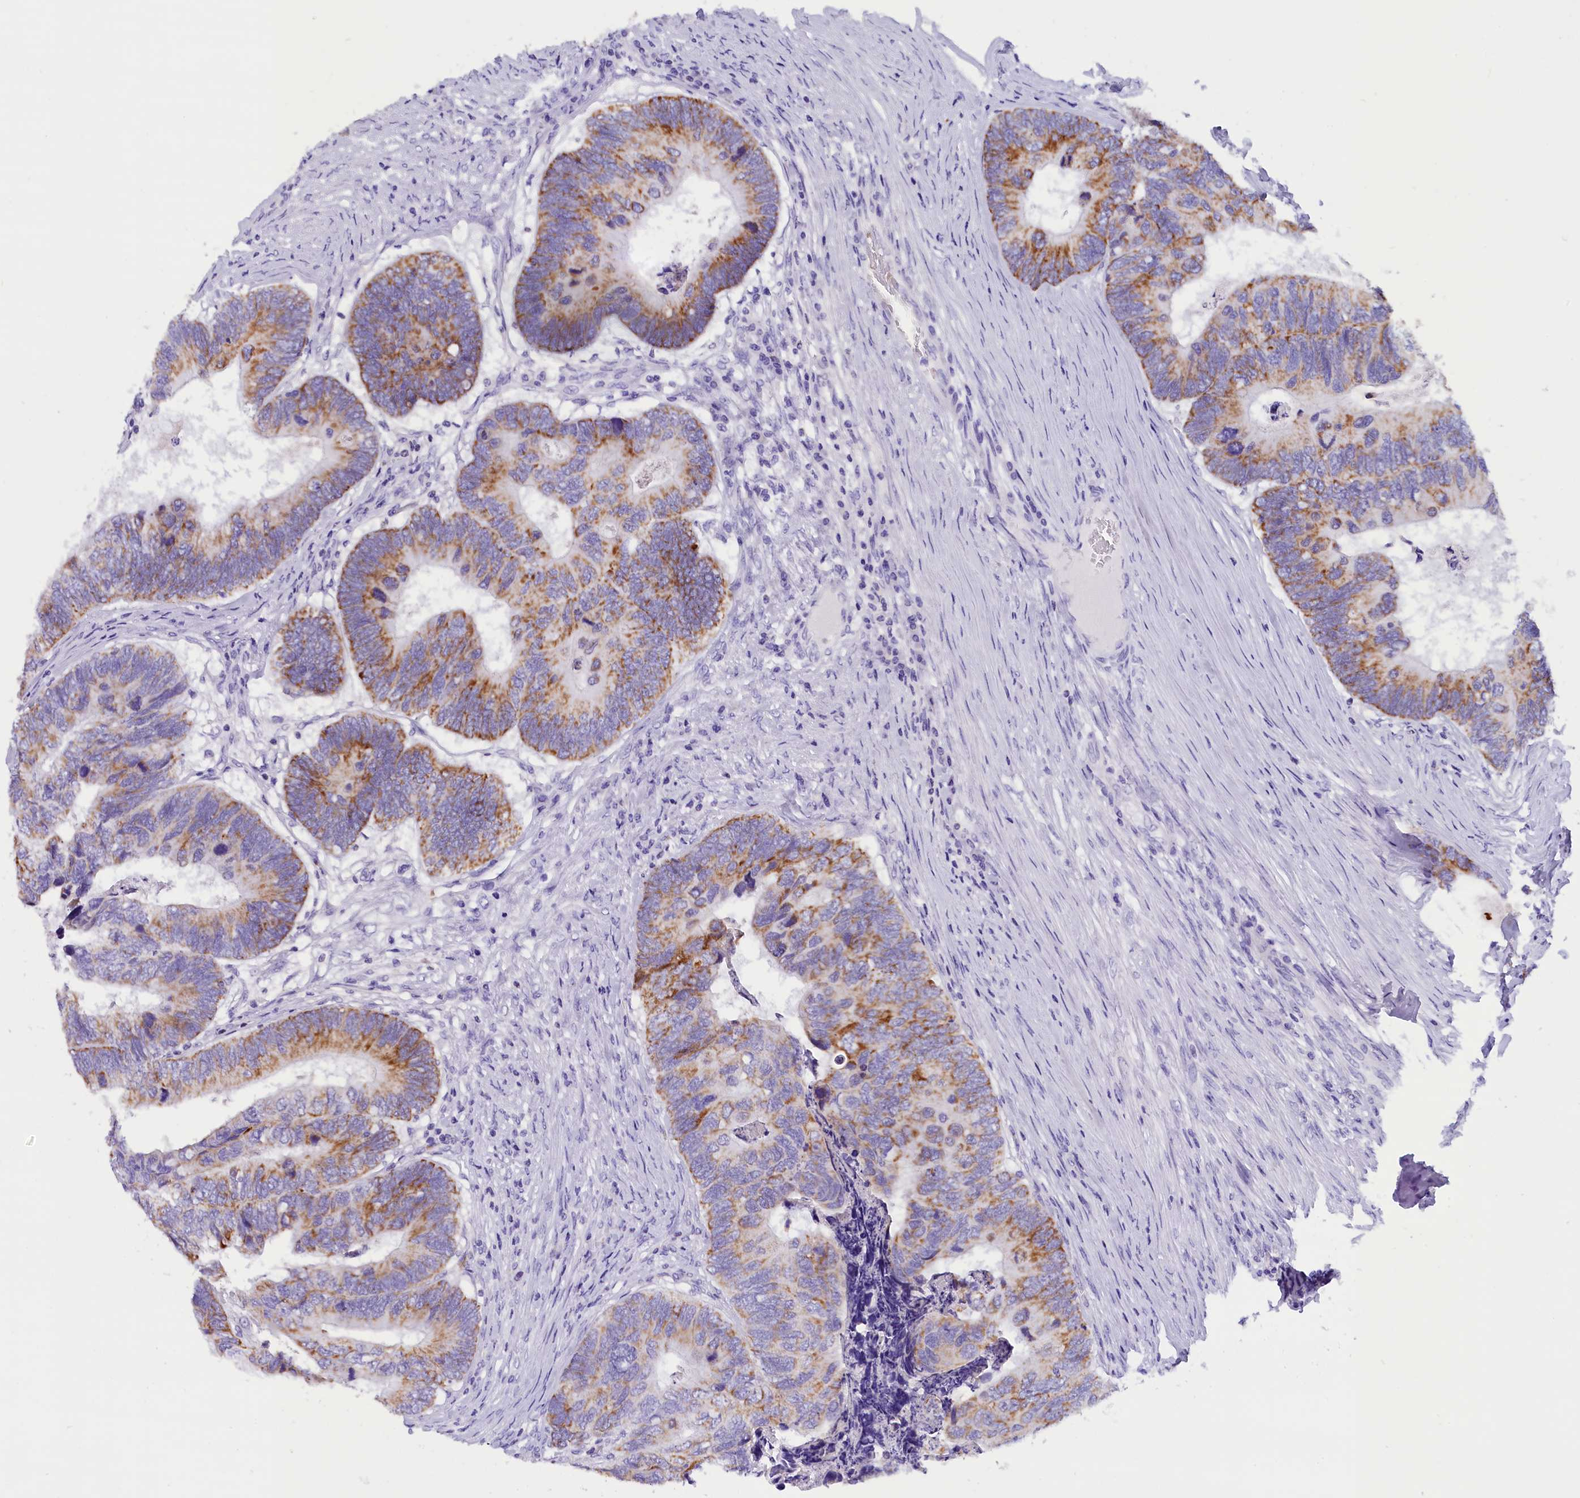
{"staining": {"intensity": "moderate", "quantity": "25%-75%", "location": "cytoplasmic/membranous"}, "tissue": "colorectal cancer", "cell_type": "Tumor cells", "image_type": "cancer", "snomed": [{"axis": "morphology", "description": "Adenocarcinoma, NOS"}, {"axis": "topography", "description": "Colon"}], "caption": "Colorectal cancer stained with IHC reveals moderate cytoplasmic/membranous staining in approximately 25%-75% of tumor cells.", "gene": "ABAT", "patient": {"sex": "female", "age": 67}}